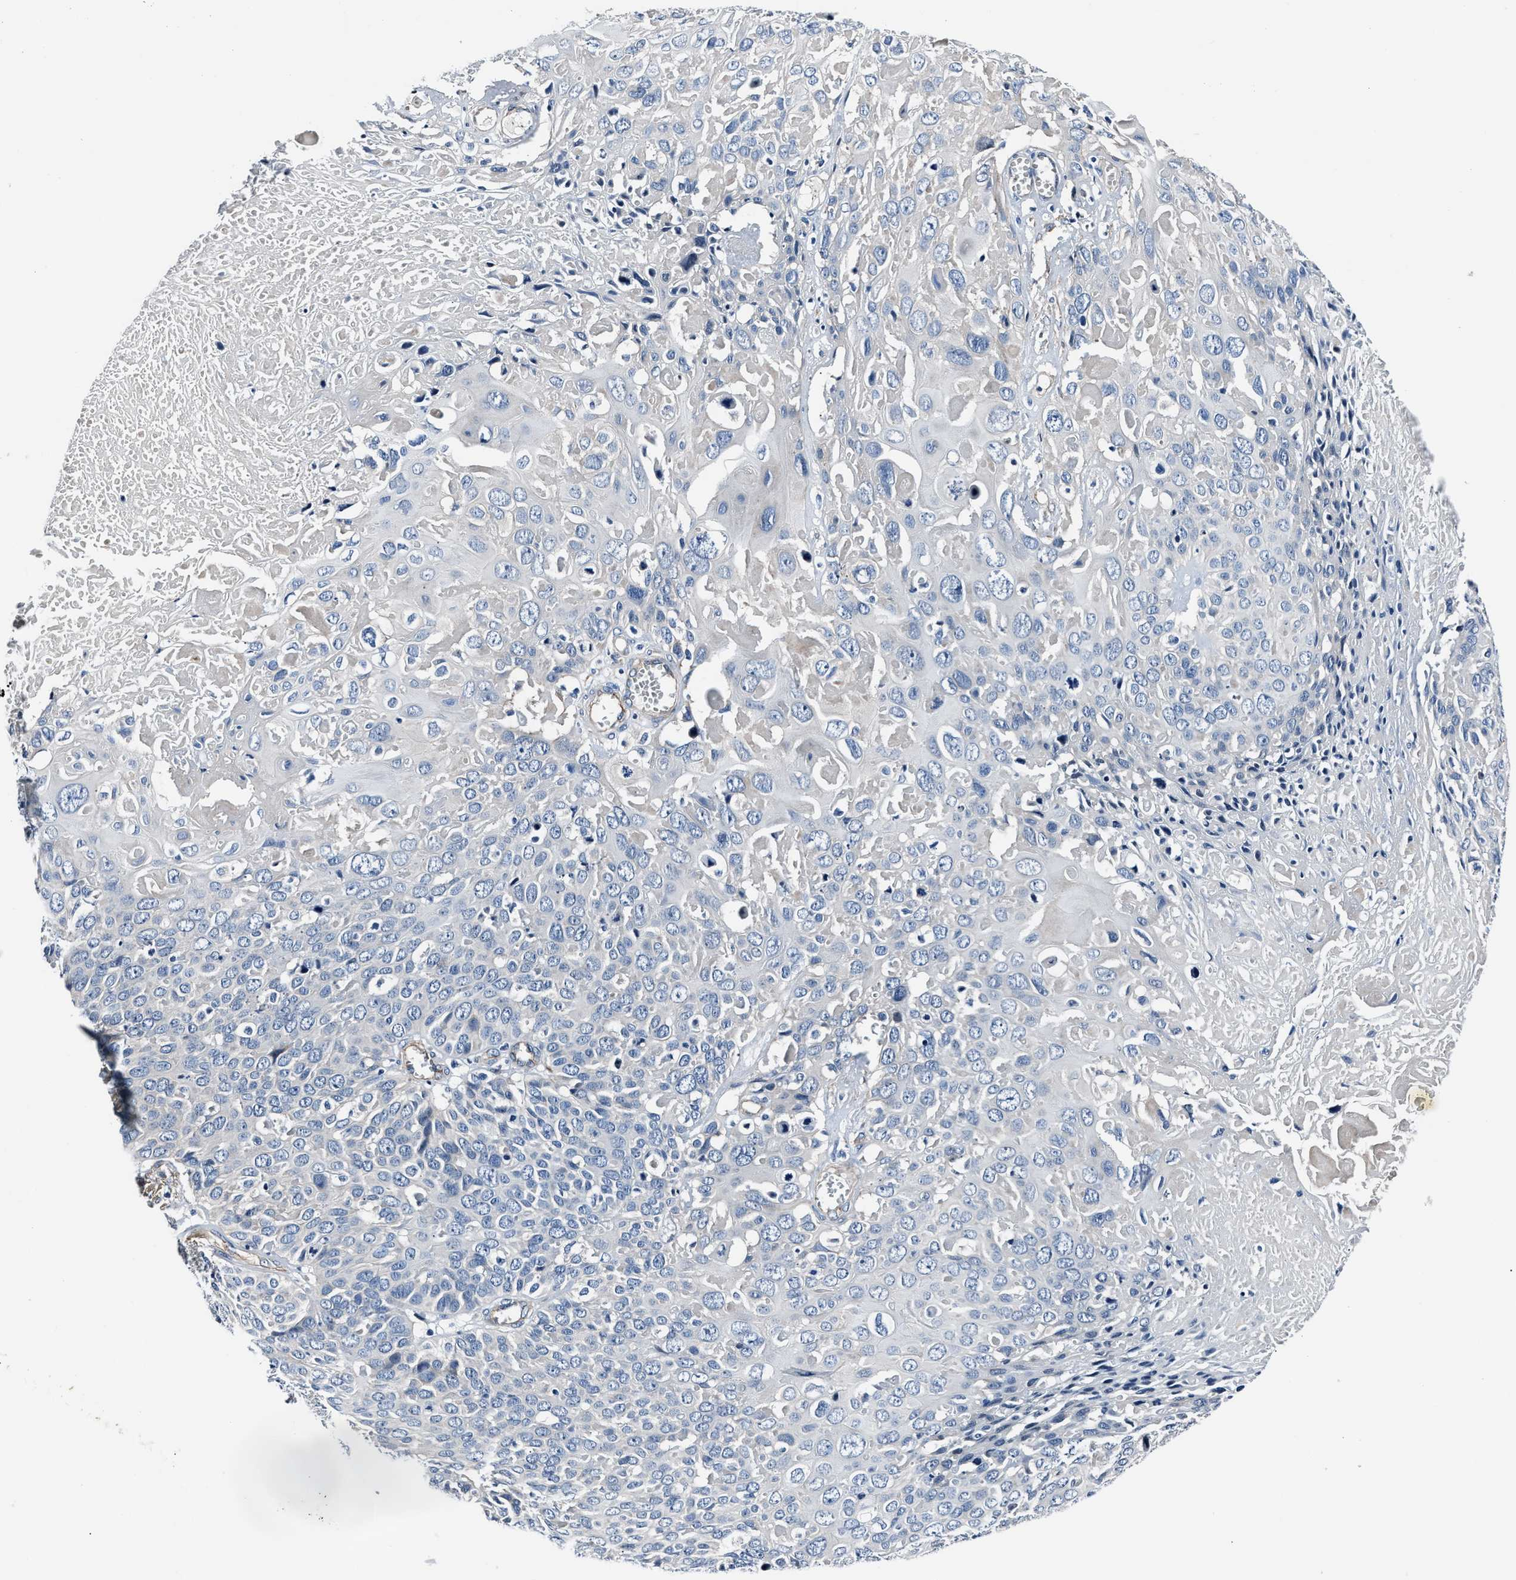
{"staining": {"intensity": "negative", "quantity": "none", "location": "none"}, "tissue": "cervical cancer", "cell_type": "Tumor cells", "image_type": "cancer", "snomed": [{"axis": "morphology", "description": "Squamous cell carcinoma, NOS"}, {"axis": "topography", "description": "Cervix"}], "caption": "The photomicrograph demonstrates no staining of tumor cells in squamous cell carcinoma (cervical). (DAB (3,3'-diaminobenzidine) immunohistochemistry (IHC) with hematoxylin counter stain).", "gene": "MPDZ", "patient": {"sex": "female", "age": 74}}